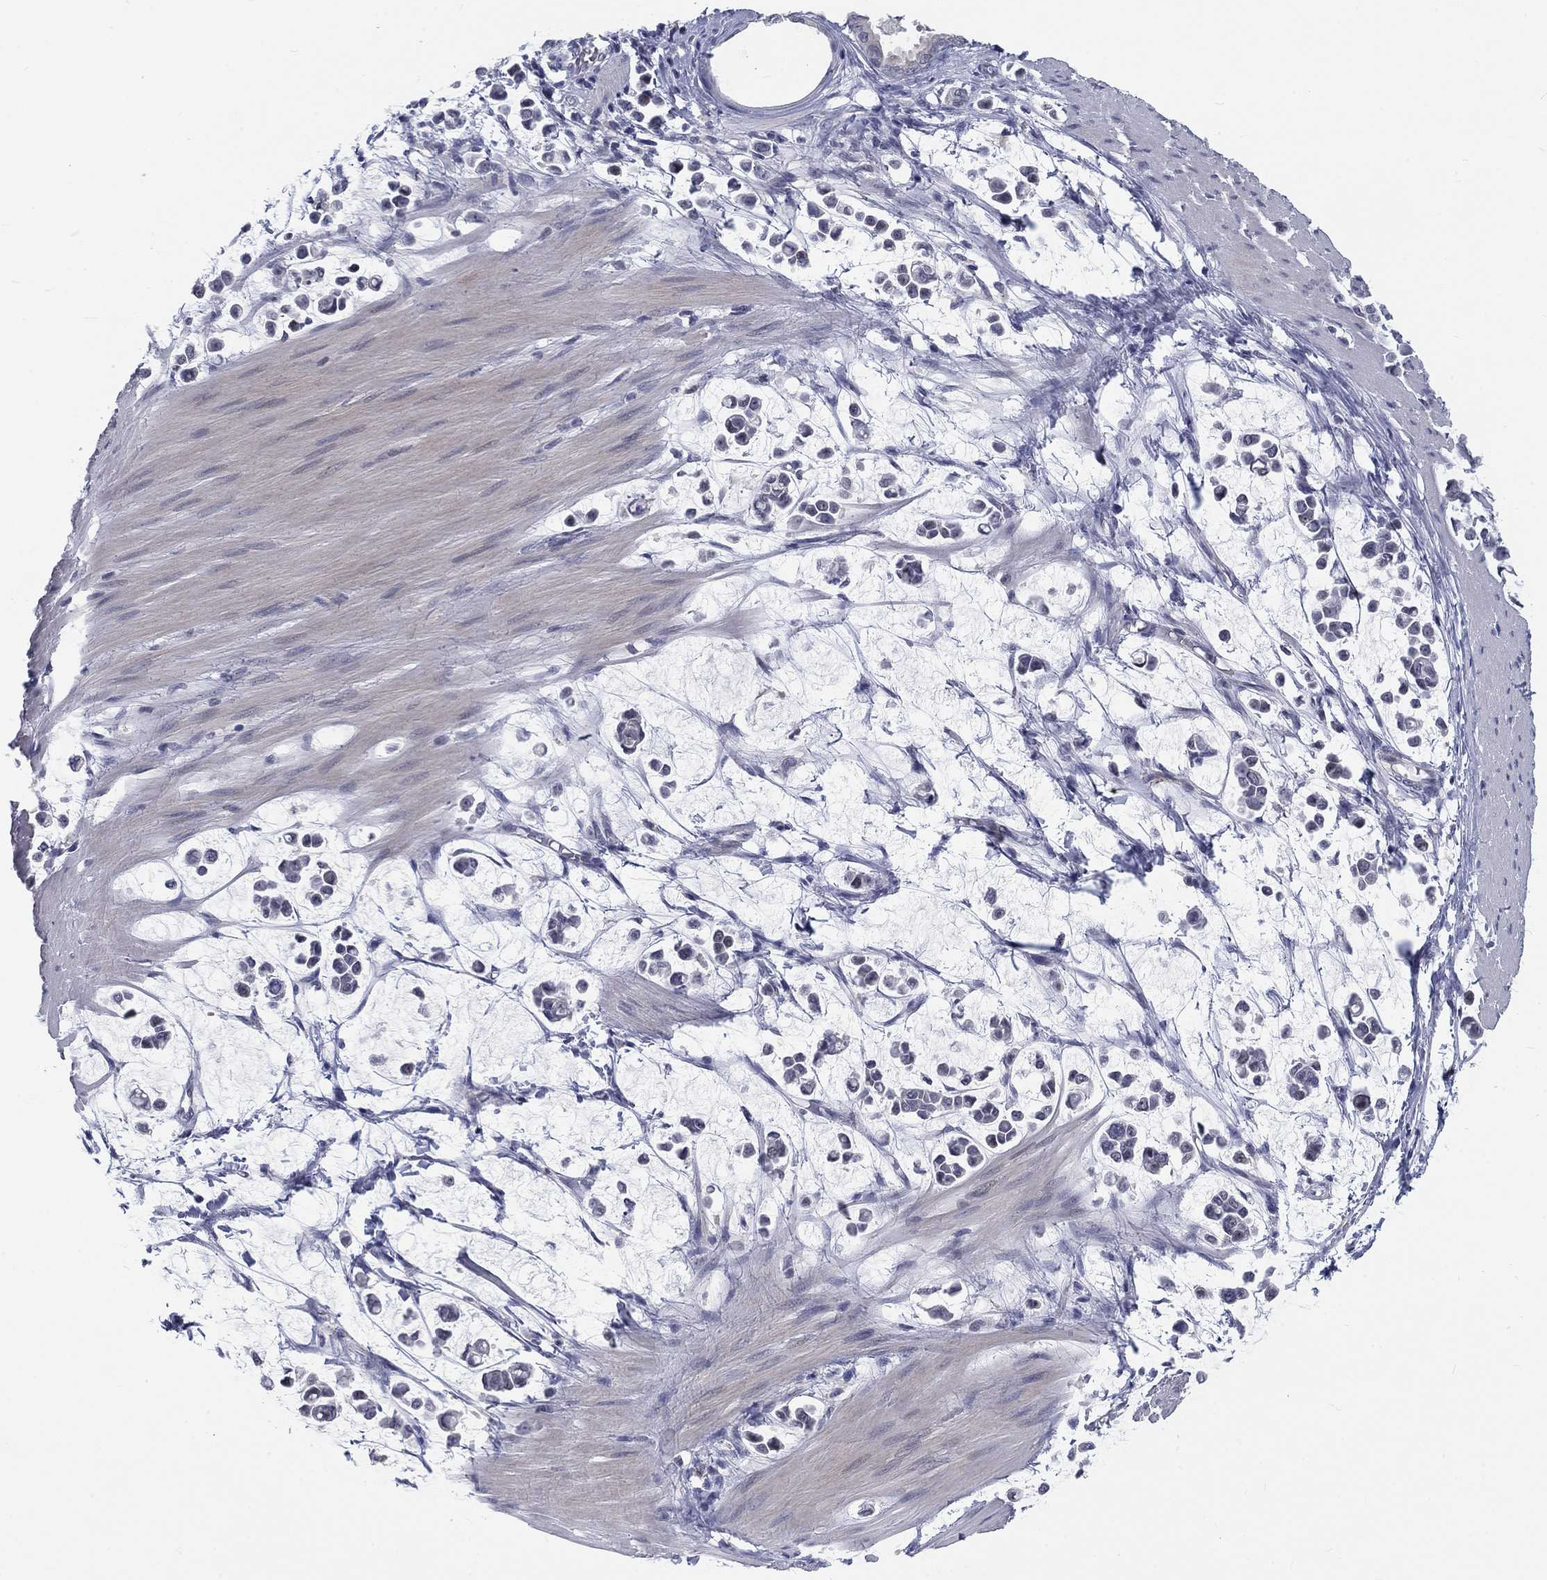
{"staining": {"intensity": "negative", "quantity": "none", "location": "none"}, "tissue": "stomach cancer", "cell_type": "Tumor cells", "image_type": "cancer", "snomed": [{"axis": "morphology", "description": "Adenocarcinoma, NOS"}, {"axis": "topography", "description": "Stomach"}], "caption": "A high-resolution photomicrograph shows IHC staining of stomach adenocarcinoma, which displays no significant staining in tumor cells.", "gene": "PHKA1", "patient": {"sex": "male", "age": 82}}